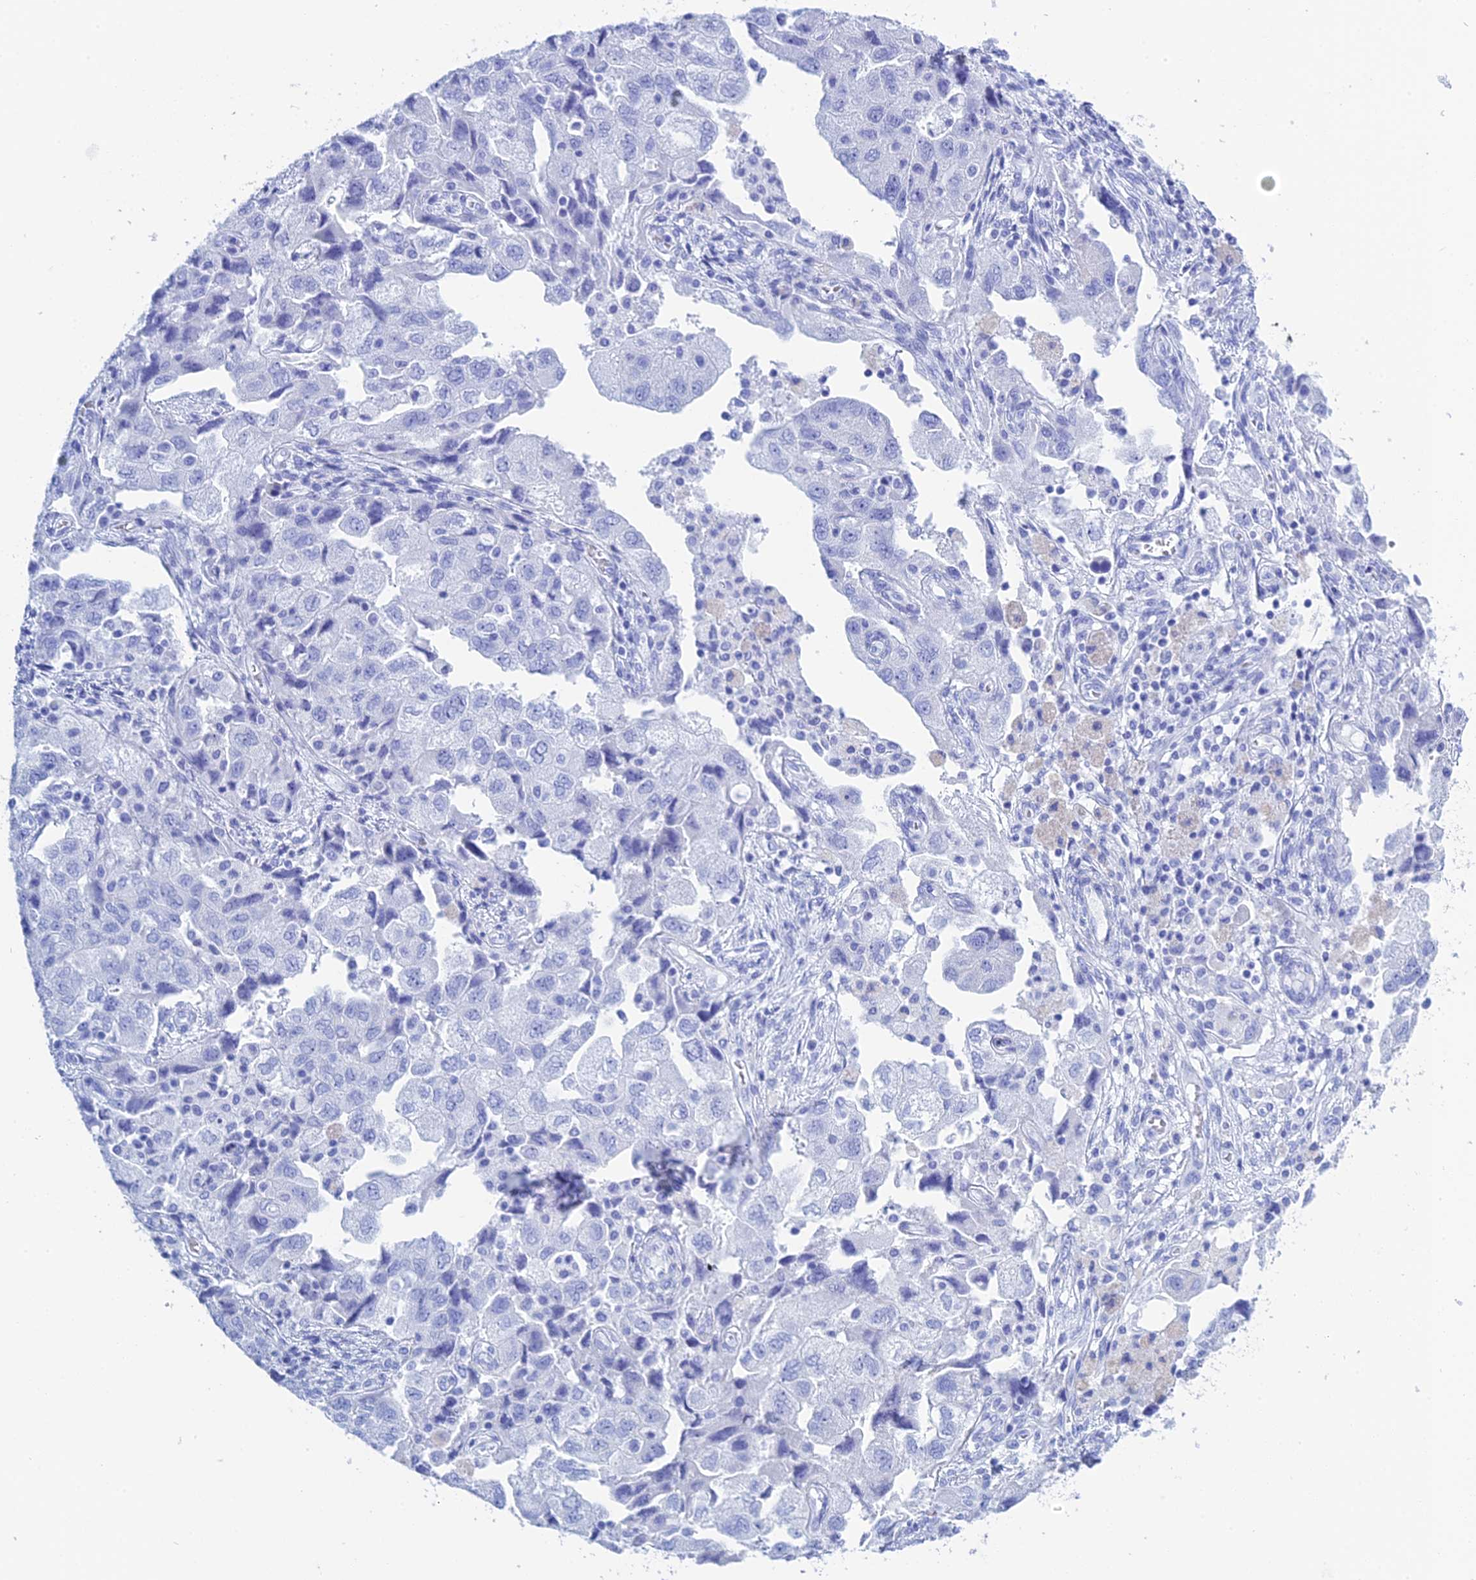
{"staining": {"intensity": "negative", "quantity": "none", "location": "none"}, "tissue": "ovarian cancer", "cell_type": "Tumor cells", "image_type": "cancer", "snomed": [{"axis": "morphology", "description": "Carcinoma, NOS"}, {"axis": "morphology", "description": "Cystadenocarcinoma, serous, NOS"}, {"axis": "topography", "description": "Ovary"}], "caption": "Tumor cells are negative for brown protein staining in ovarian cancer (serous cystadenocarcinoma).", "gene": "TEX101", "patient": {"sex": "female", "age": 69}}